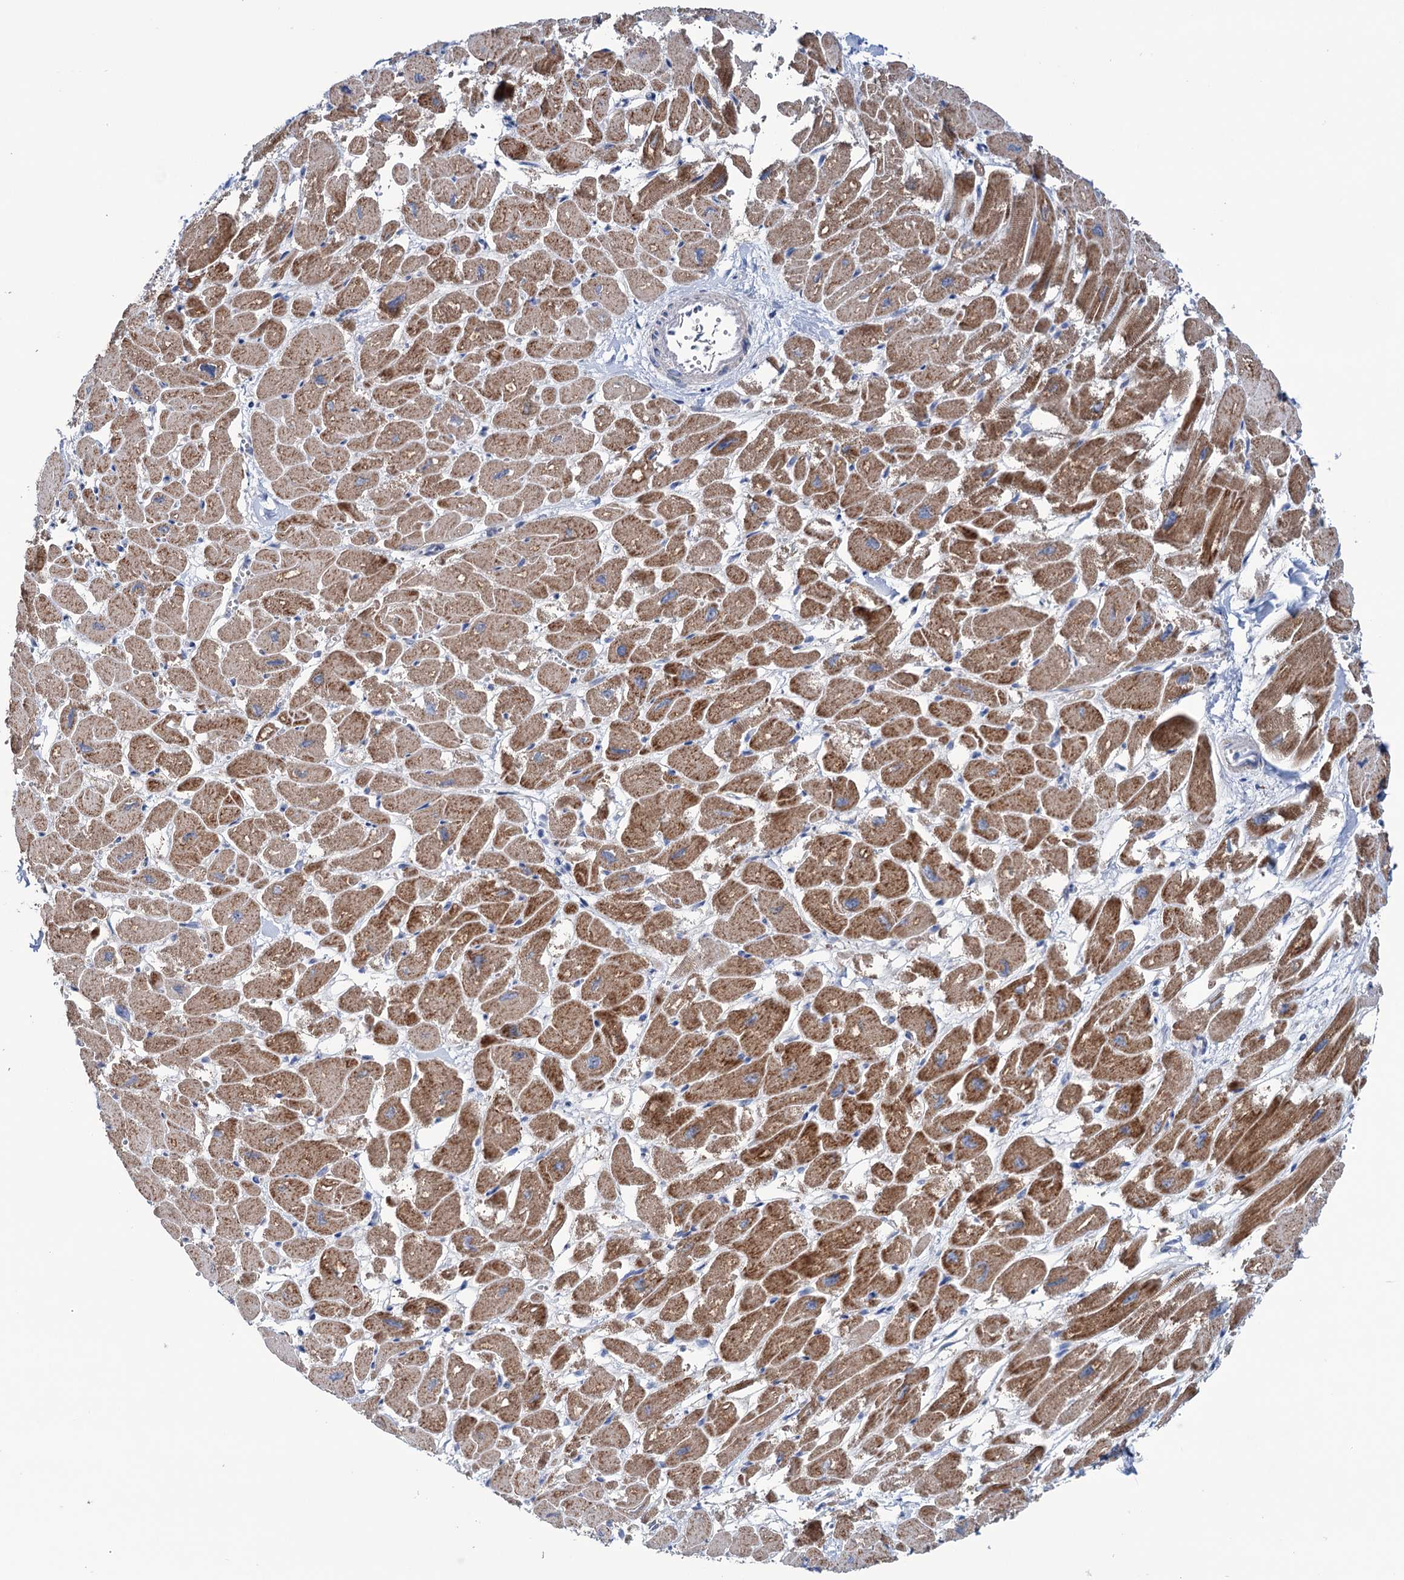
{"staining": {"intensity": "moderate", "quantity": ">75%", "location": "cytoplasmic/membranous"}, "tissue": "heart muscle", "cell_type": "Cardiomyocytes", "image_type": "normal", "snomed": [{"axis": "morphology", "description": "Normal tissue, NOS"}, {"axis": "topography", "description": "Heart"}], "caption": "Immunohistochemistry (IHC) (DAB (3,3'-diaminobenzidine)) staining of benign heart muscle exhibits moderate cytoplasmic/membranous protein staining in approximately >75% of cardiomyocytes.", "gene": "HTR3B", "patient": {"sex": "male", "age": 54}}